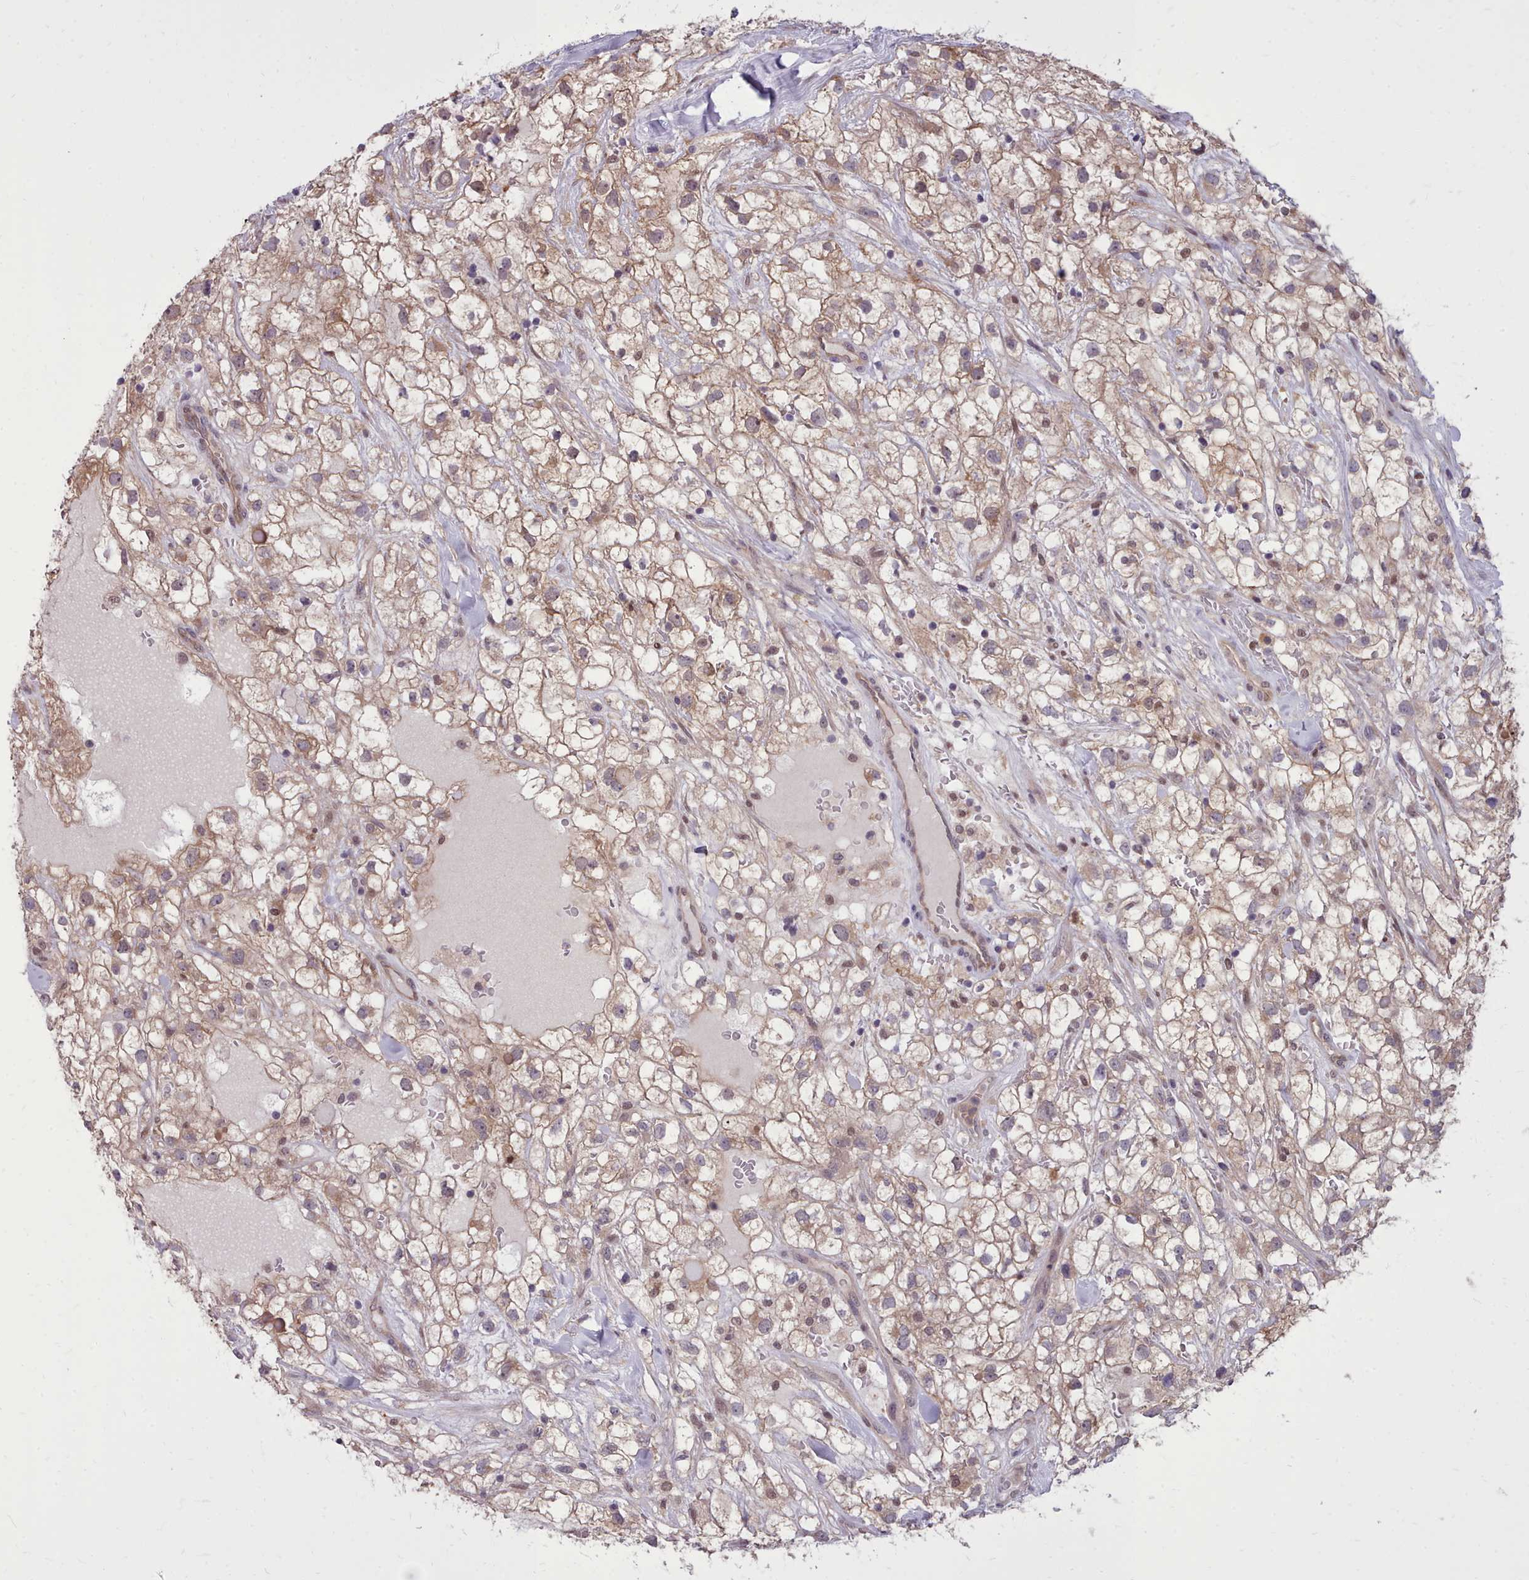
{"staining": {"intensity": "weak", "quantity": ">75%", "location": "cytoplasmic/membranous"}, "tissue": "renal cancer", "cell_type": "Tumor cells", "image_type": "cancer", "snomed": [{"axis": "morphology", "description": "Adenocarcinoma, NOS"}, {"axis": "topography", "description": "Kidney"}], "caption": "An immunohistochemistry (IHC) micrograph of tumor tissue is shown. Protein staining in brown highlights weak cytoplasmic/membranous positivity in renal cancer within tumor cells. The protein is stained brown, and the nuclei are stained in blue (DAB IHC with brightfield microscopy, high magnification).", "gene": "AHCY", "patient": {"sex": "male", "age": 59}}